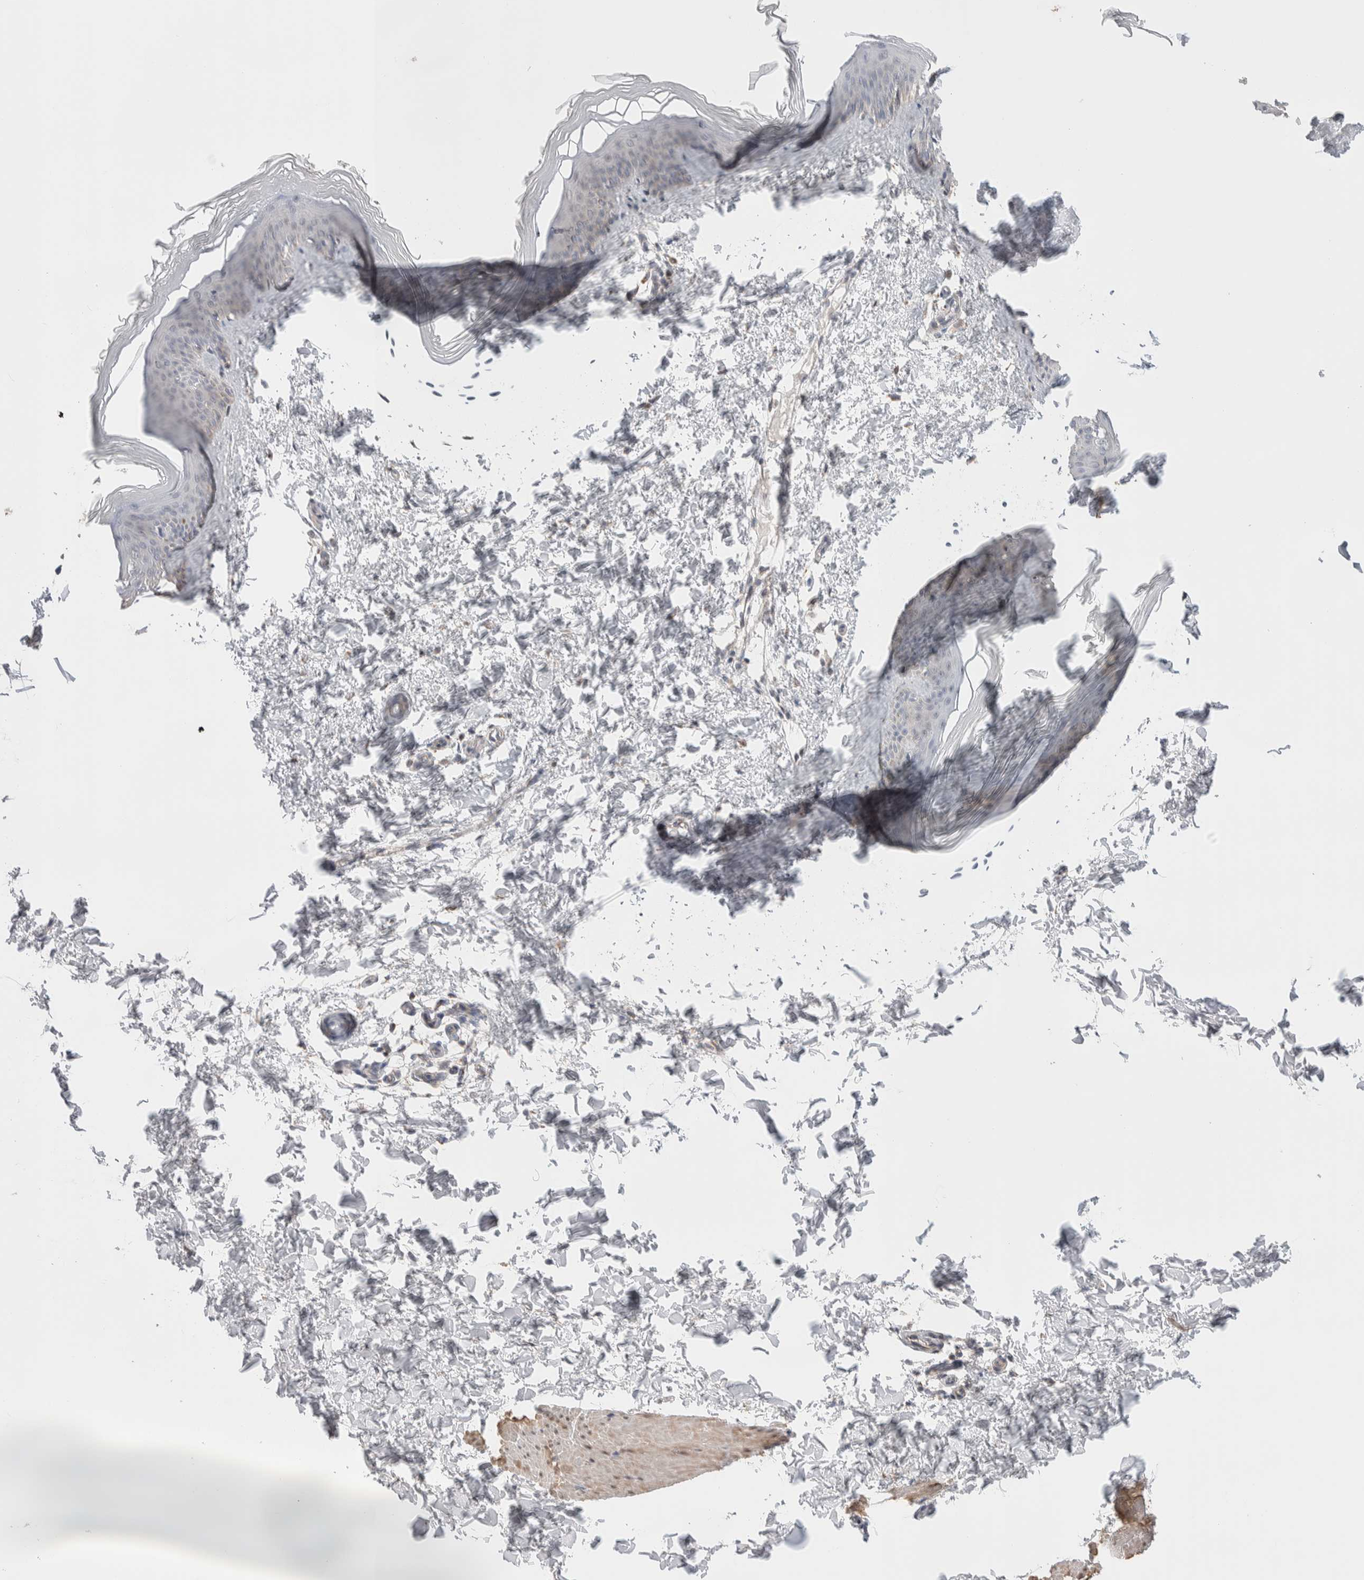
{"staining": {"intensity": "moderate", "quantity": ">75%", "location": "nuclear"}, "tissue": "skin", "cell_type": "Fibroblasts", "image_type": "normal", "snomed": [{"axis": "morphology", "description": "Normal tissue, NOS"}, {"axis": "topography", "description": "Skin"}], "caption": "The image reveals staining of unremarkable skin, revealing moderate nuclear protein expression (brown color) within fibroblasts. (Brightfield microscopy of DAB IHC at high magnification).", "gene": "ZNF695", "patient": {"sex": "female", "age": 27}}